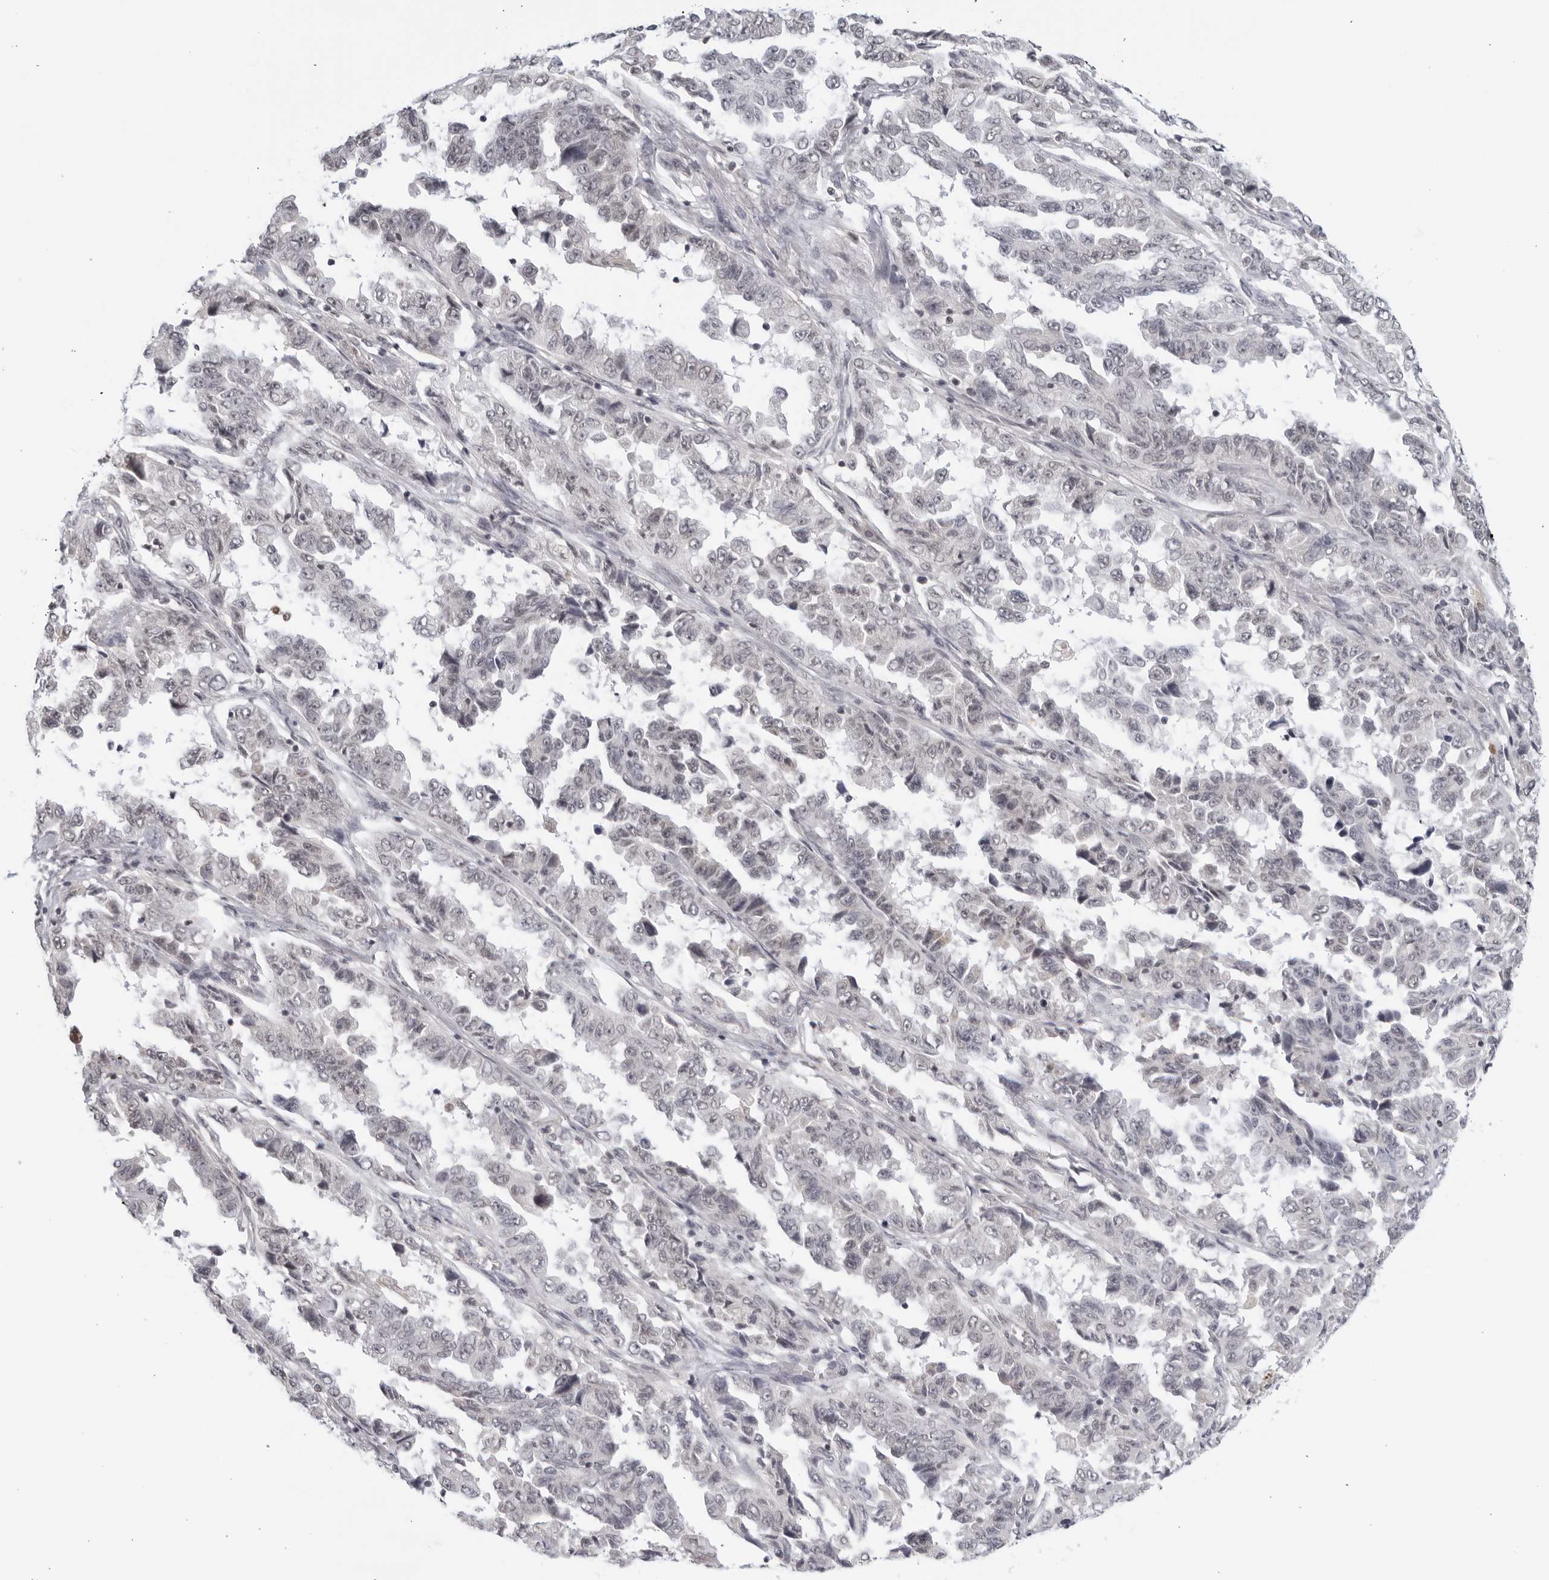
{"staining": {"intensity": "negative", "quantity": "none", "location": "none"}, "tissue": "lung cancer", "cell_type": "Tumor cells", "image_type": "cancer", "snomed": [{"axis": "morphology", "description": "Adenocarcinoma, NOS"}, {"axis": "topography", "description": "Lung"}], "caption": "A high-resolution photomicrograph shows immunohistochemistry staining of lung cancer, which reveals no significant staining in tumor cells. The staining was performed using DAB (3,3'-diaminobenzidine) to visualize the protein expression in brown, while the nuclei were stained in blue with hematoxylin (Magnification: 20x).", "gene": "RAB11FIP3", "patient": {"sex": "female", "age": 51}}